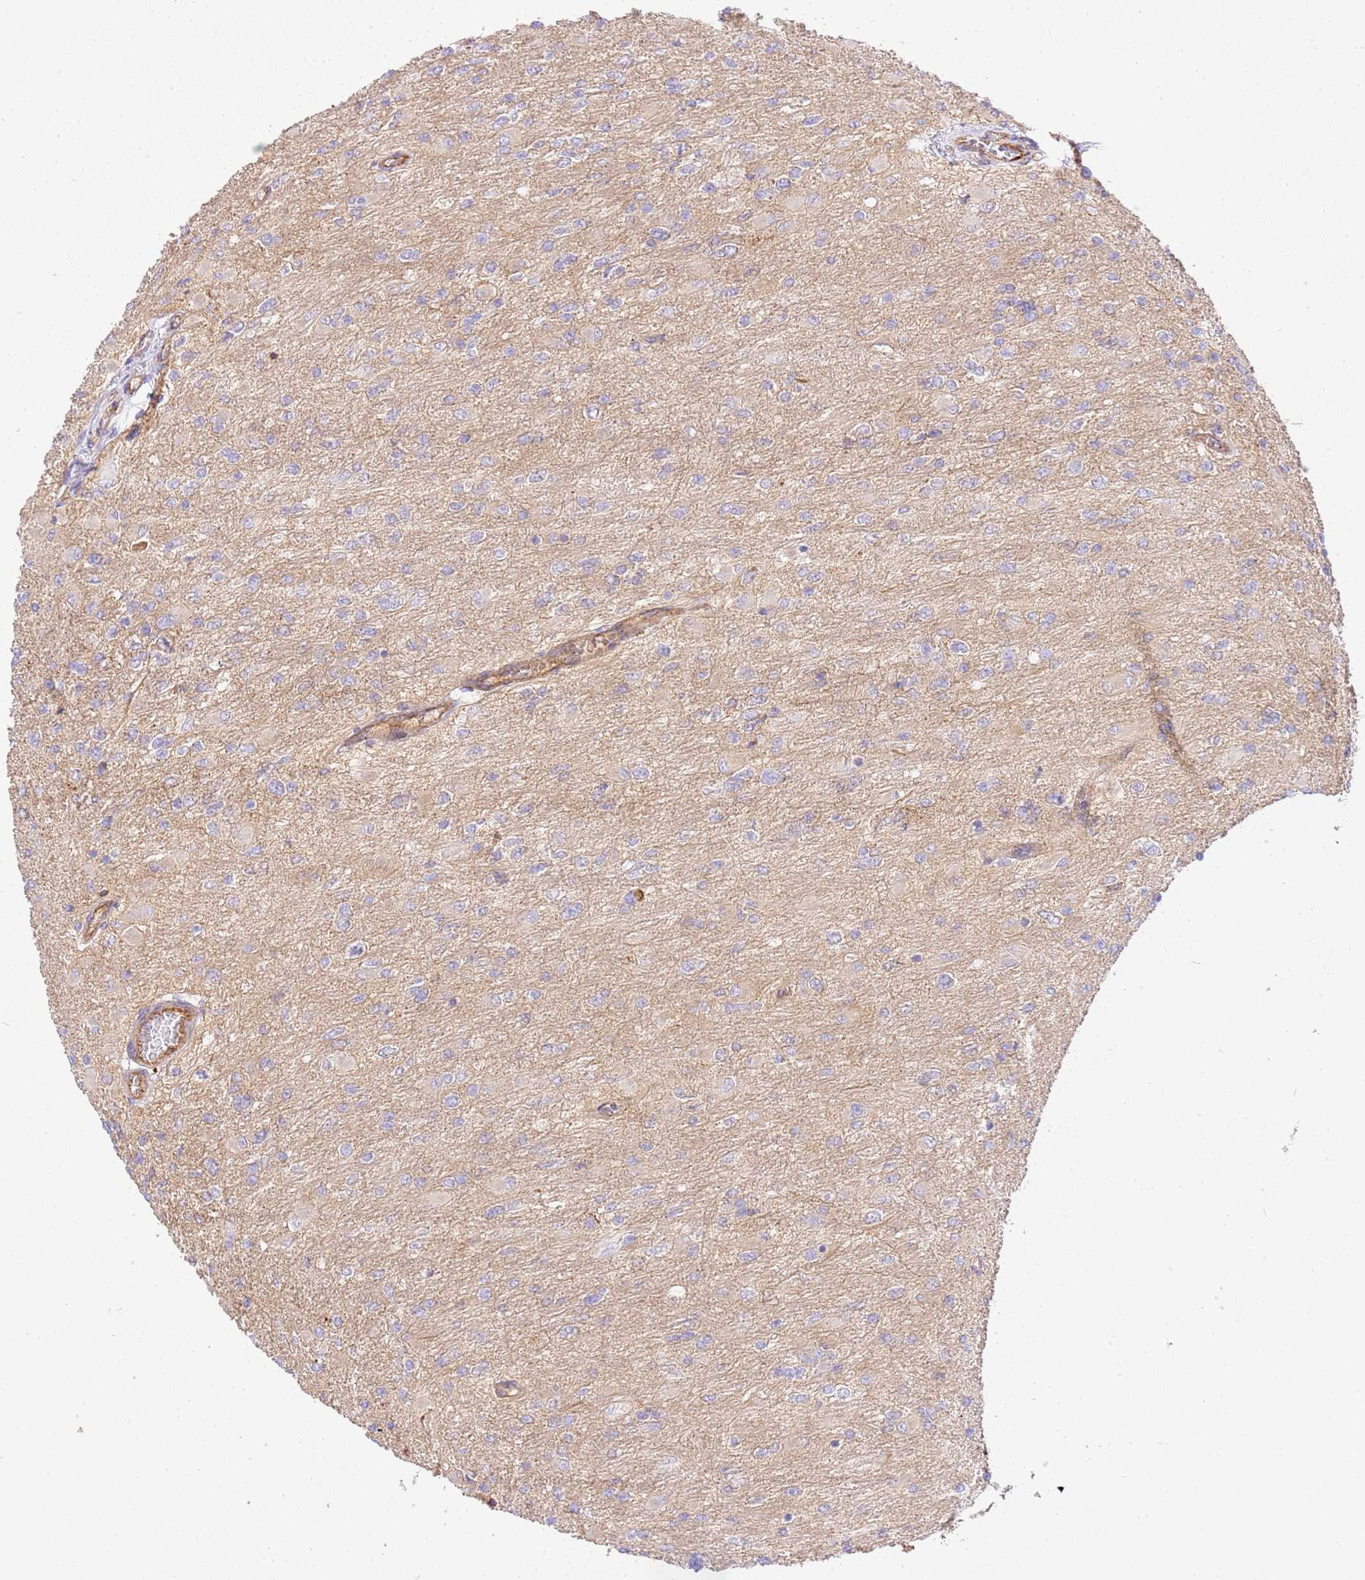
{"staining": {"intensity": "negative", "quantity": "none", "location": "none"}, "tissue": "glioma", "cell_type": "Tumor cells", "image_type": "cancer", "snomed": [{"axis": "morphology", "description": "Glioma, malignant, High grade"}, {"axis": "topography", "description": "Cerebral cortex"}], "caption": "Image shows no significant protein staining in tumor cells of malignant glioma (high-grade).", "gene": "EFCAB8", "patient": {"sex": "female", "age": 36}}